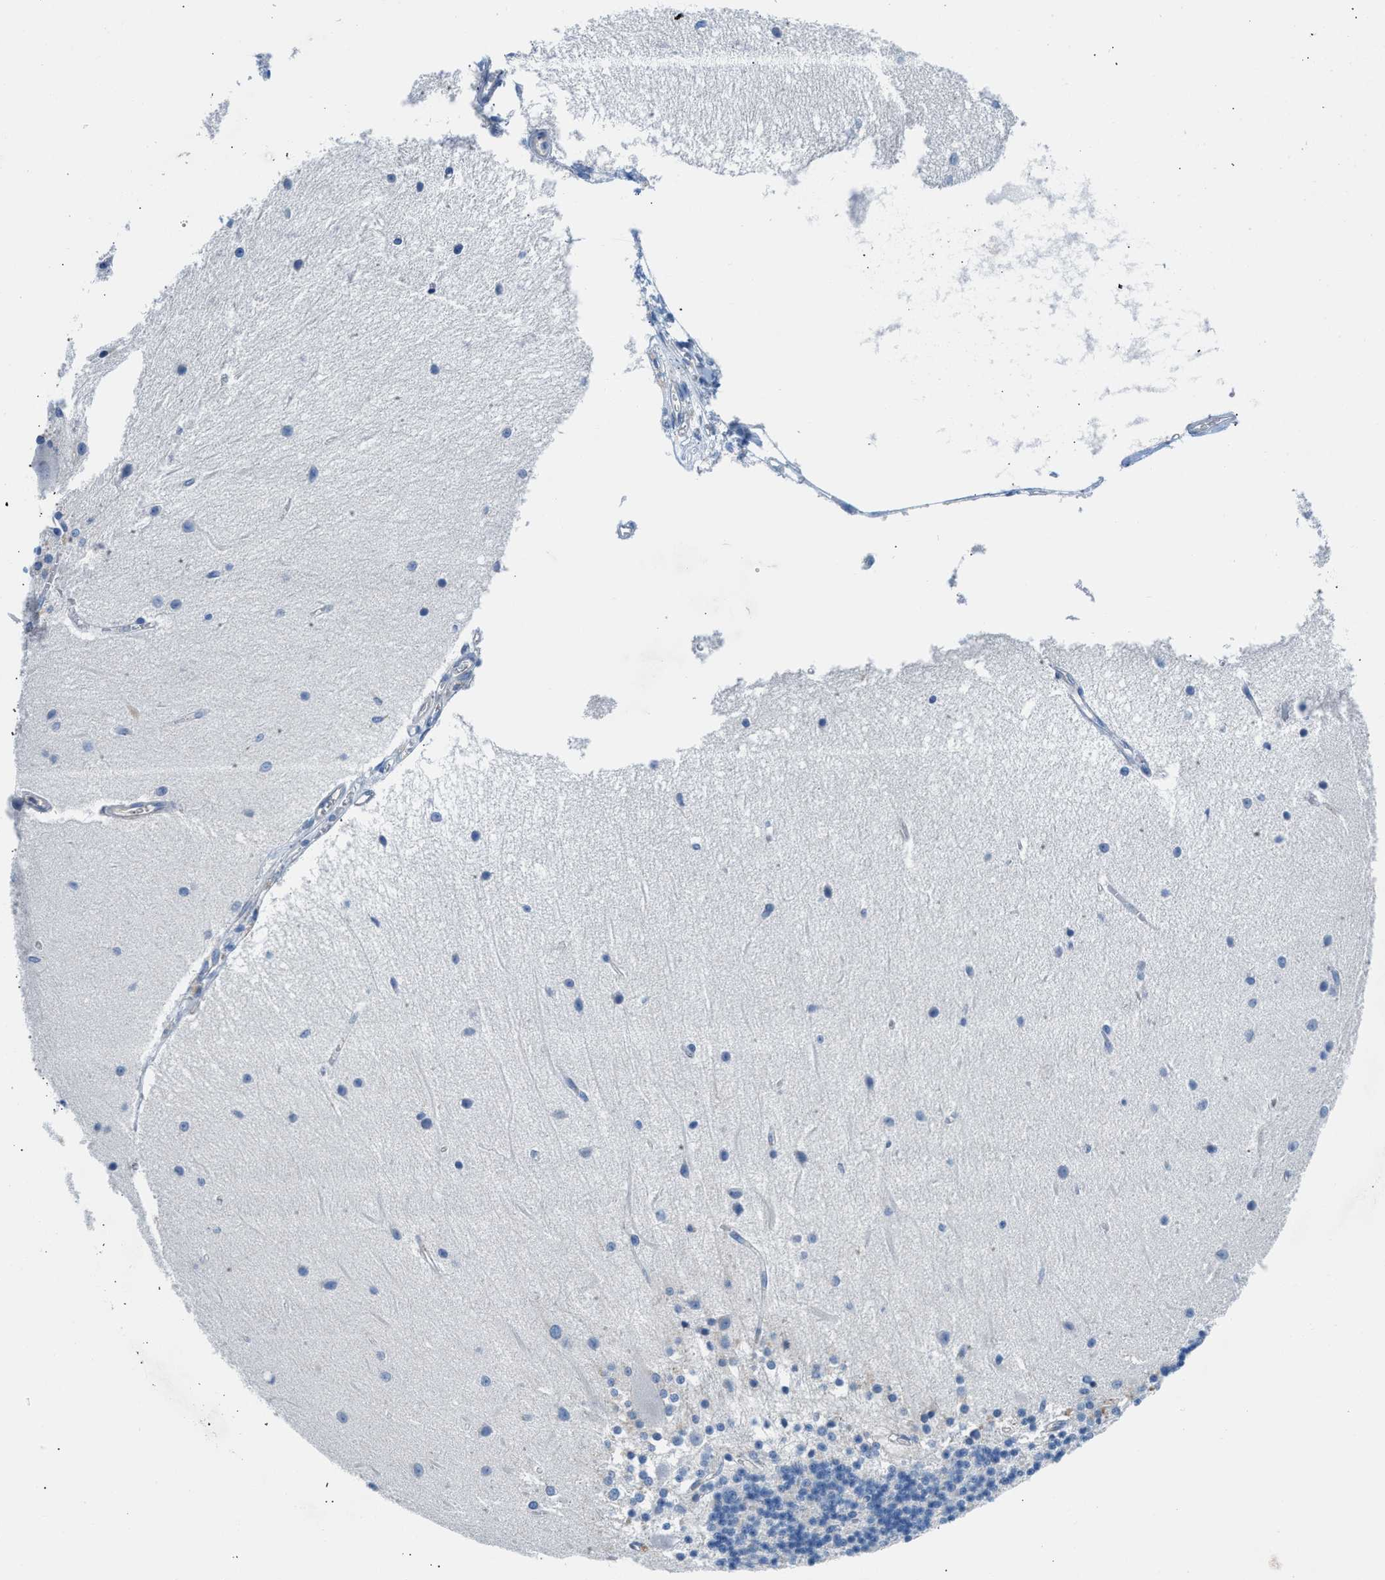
{"staining": {"intensity": "negative", "quantity": "none", "location": "none"}, "tissue": "cerebellum", "cell_type": "Cells in granular layer", "image_type": "normal", "snomed": [{"axis": "morphology", "description": "Normal tissue, NOS"}, {"axis": "topography", "description": "Cerebellum"}], "caption": "Cells in granular layer are negative for brown protein staining in normal cerebellum. Nuclei are stained in blue.", "gene": "BNC2", "patient": {"sex": "female", "age": 54}}